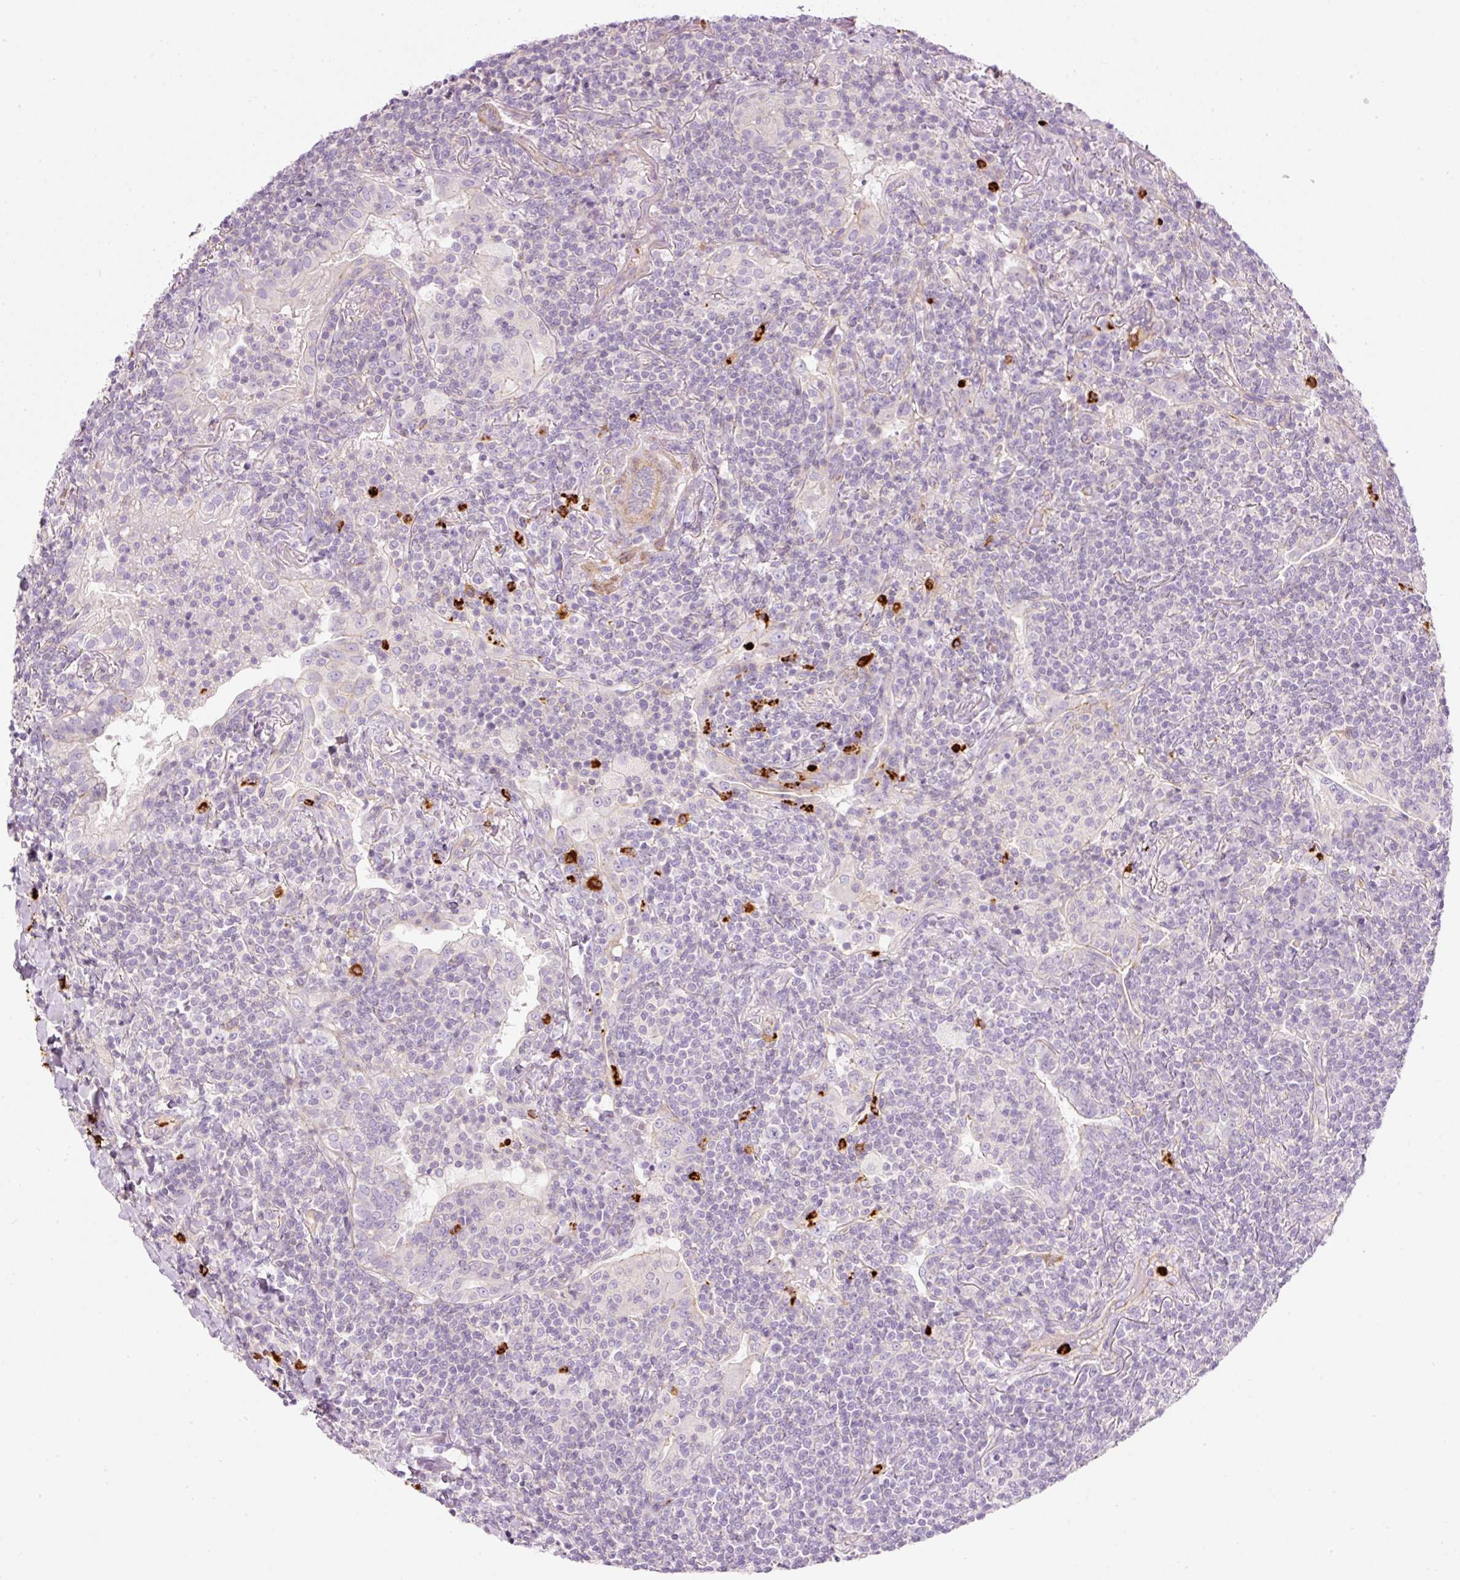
{"staining": {"intensity": "negative", "quantity": "none", "location": "none"}, "tissue": "lymphoma", "cell_type": "Tumor cells", "image_type": "cancer", "snomed": [{"axis": "morphology", "description": "Malignant lymphoma, non-Hodgkin's type, Low grade"}, {"axis": "topography", "description": "Lung"}], "caption": "Immunohistochemistry (IHC) of malignant lymphoma, non-Hodgkin's type (low-grade) displays no staining in tumor cells. The staining was performed using DAB to visualize the protein expression in brown, while the nuclei were stained in blue with hematoxylin (Magnification: 20x).", "gene": "MAP3K3", "patient": {"sex": "female", "age": 71}}